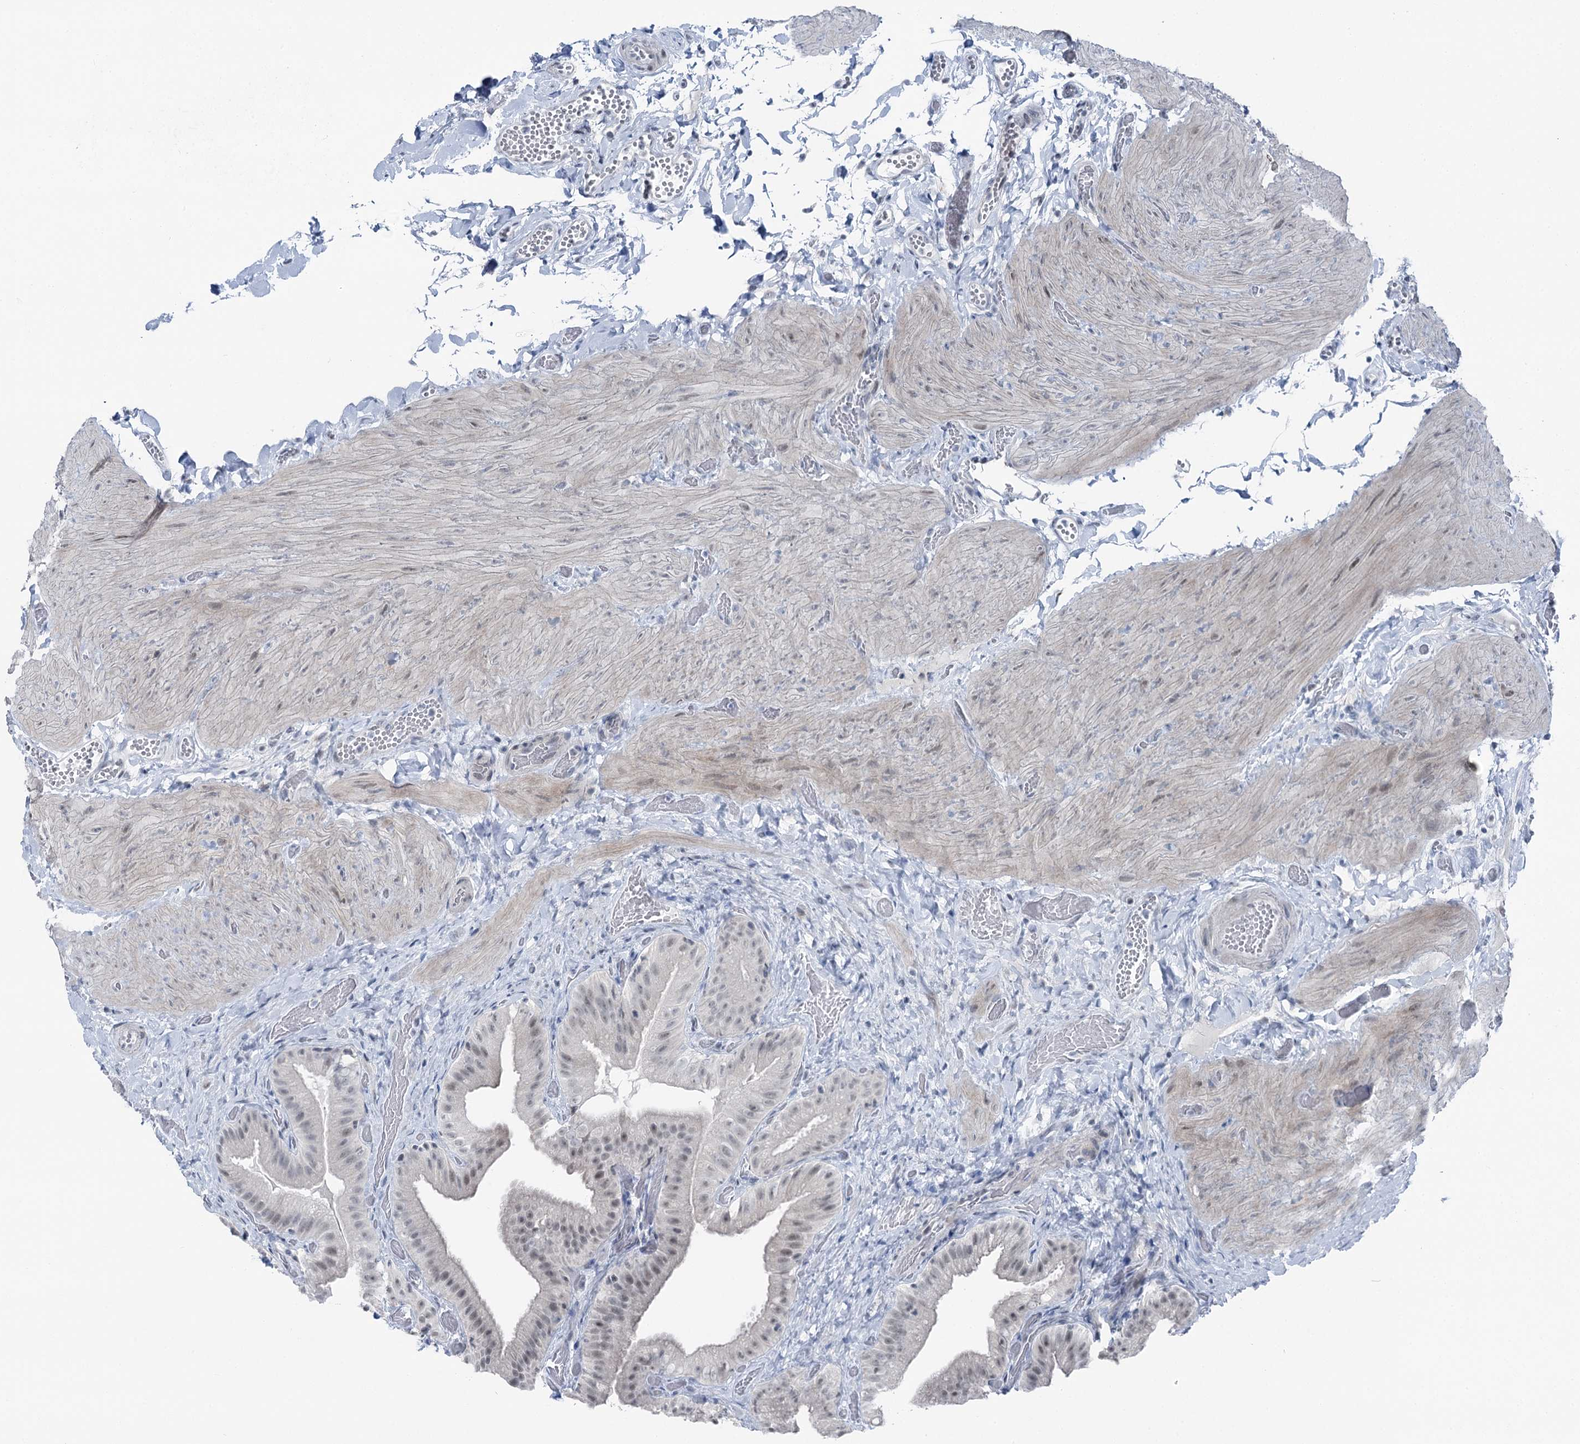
{"staining": {"intensity": "negative", "quantity": "none", "location": "none"}, "tissue": "gallbladder", "cell_type": "Glandular cells", "image_type": "normal", "snomed": [{"axis": "morphology", "description": "Normal tissue, NOS"}, {"axis": "topography", "description": "Gallbladder"}], "caption": "Immunohistochemical staining of benign human gallbladder demonstrates no significant staining in glandular cells. (Brightfield microscopy of DAB (3,3'-diaminobenzidine) IHC at high magnification).", "gene": "STEEP1", "patient": {"sex": "female", "age": 64}}